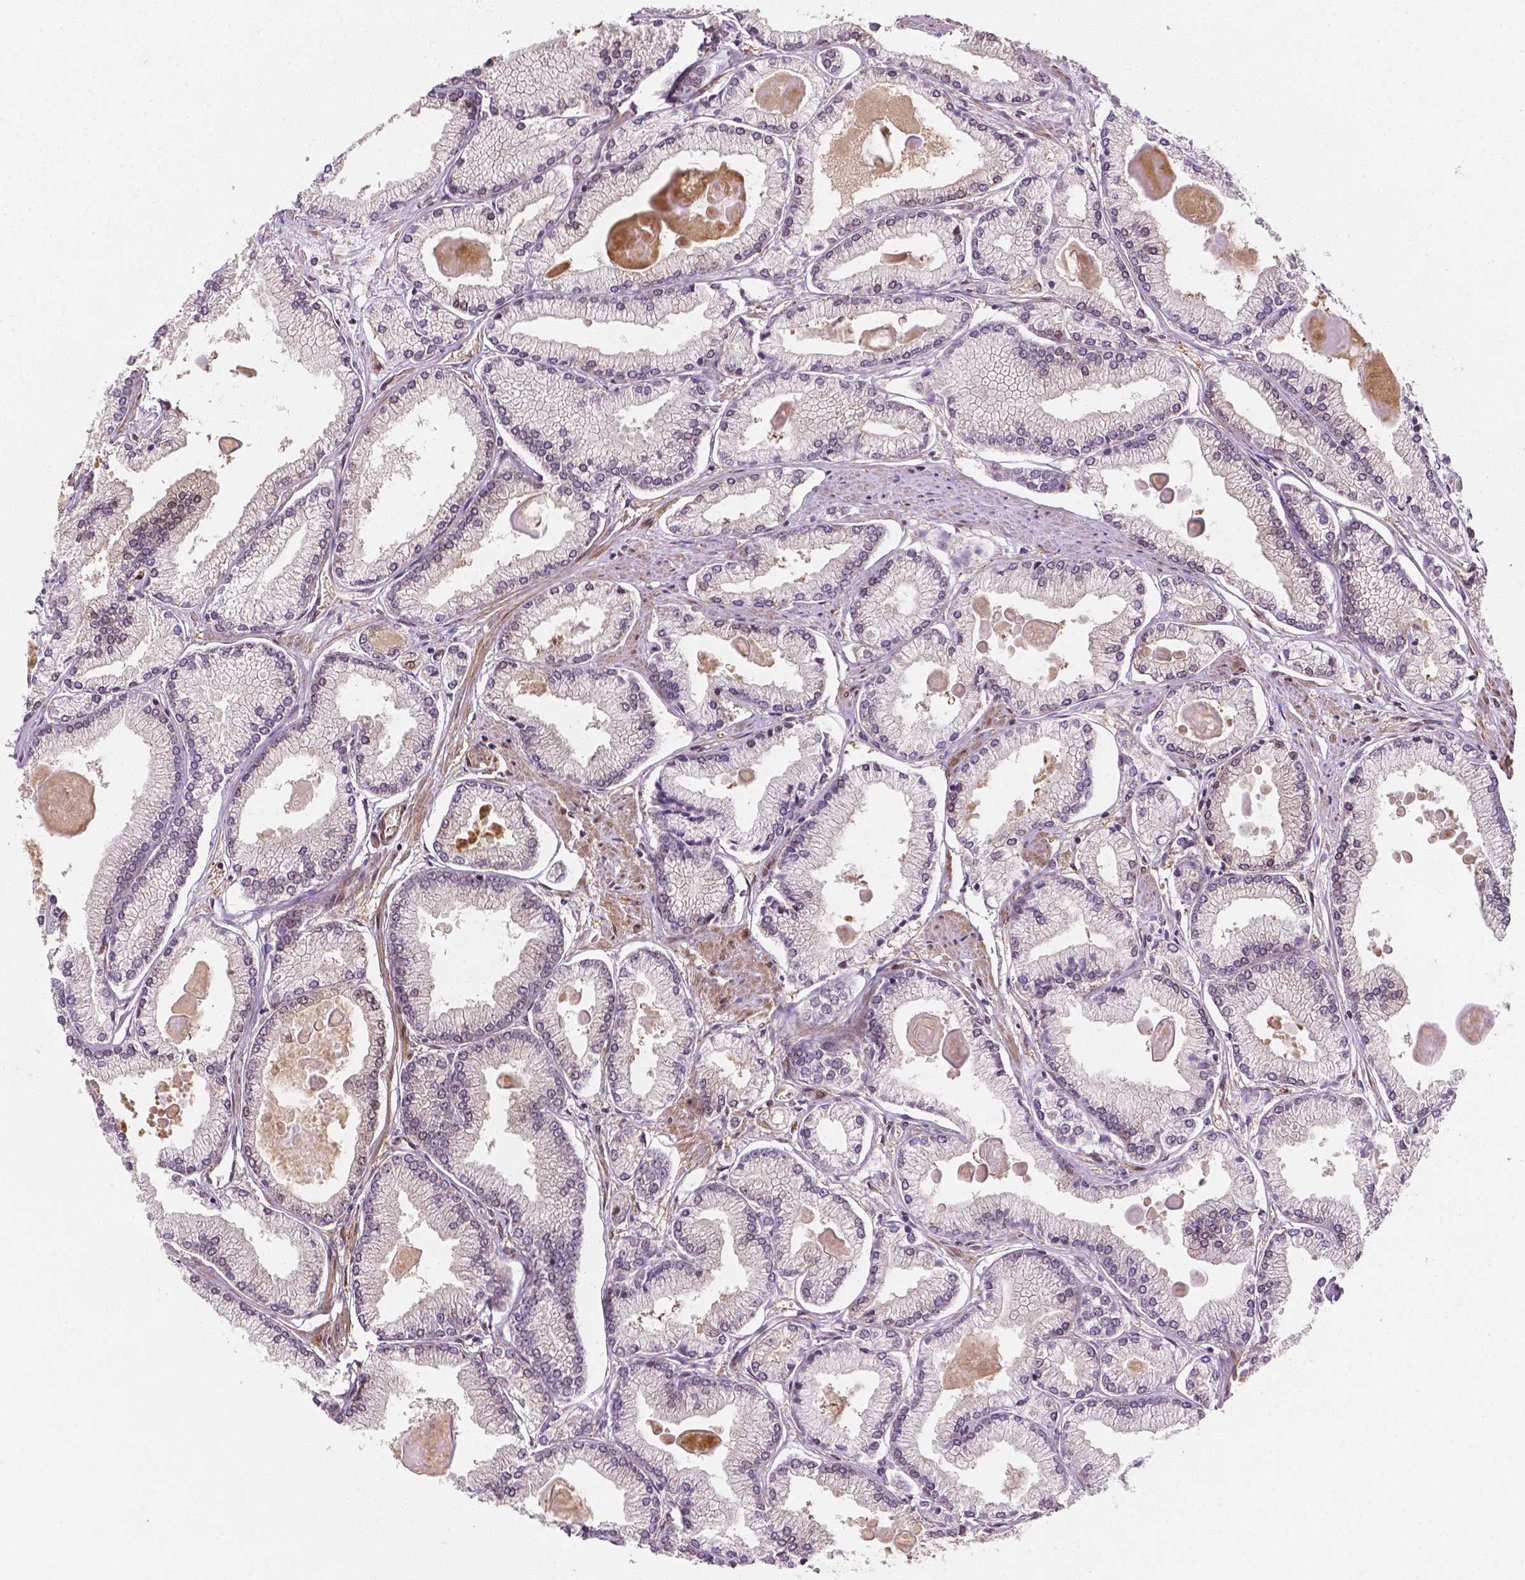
{"staining": {"intensity": "negative", "quantity": "none", "location": "none"}, "tissue": "prostate cancer", "cell_type": "Tumor cells", "image_type": "cancer", "snomed": [{"axis": "morphology", "description": "Adenocarcinoma, High grade"}, {"axis": "topography", "description": "Prostate"}], "caption": "Immunohistochemistry (IHC) of human prostate adenocarcinoma (high-grade) shows no positivity in tumor cells. (Immunohistochemistry (IHC), brightfield microscopy, high magnification).", "gene": "YAP1", "patient": {"sex": "male", "age": 68}}